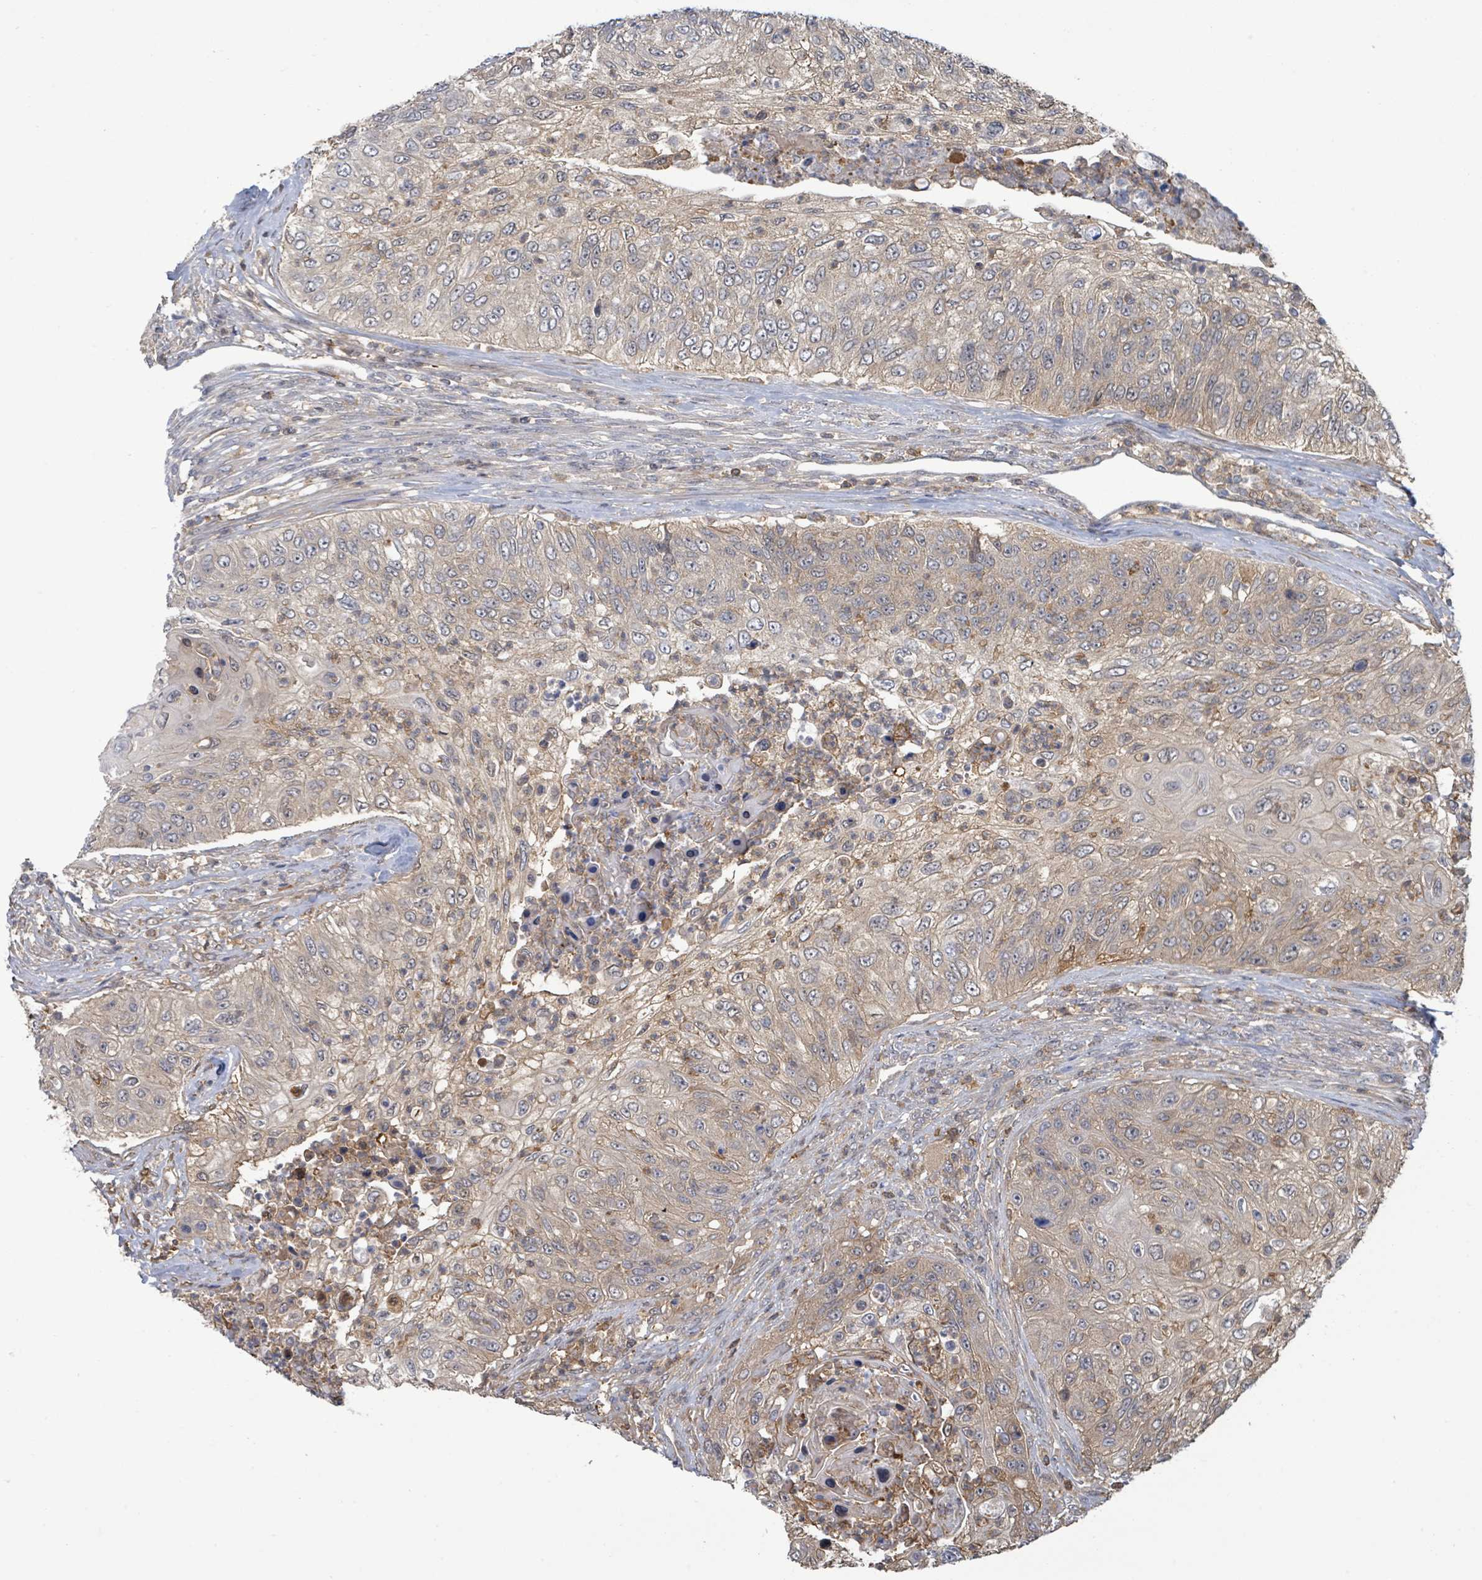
{"staining": {"intensity": "moderate", "quantity": ">75%", "location": "cytoplasmic/membranous"}, "tissue": "urothelial cancer", "cell_type": "Tumor cells", "image_type": "cancer", "snomed": [{"axis": "morphology", "description": "Urothelial carcinoma, High grade"}, {"axis": "topography", "description": "Urinary bladder"}], "caption": "This is a photomicrograph of IHC staining of urothelial cancer, which shows moderate staining in the cytoplasmic/membranous of tumor cells.", "gene": "PGAM1", "patient": {"sex": "female", "age": 60}}